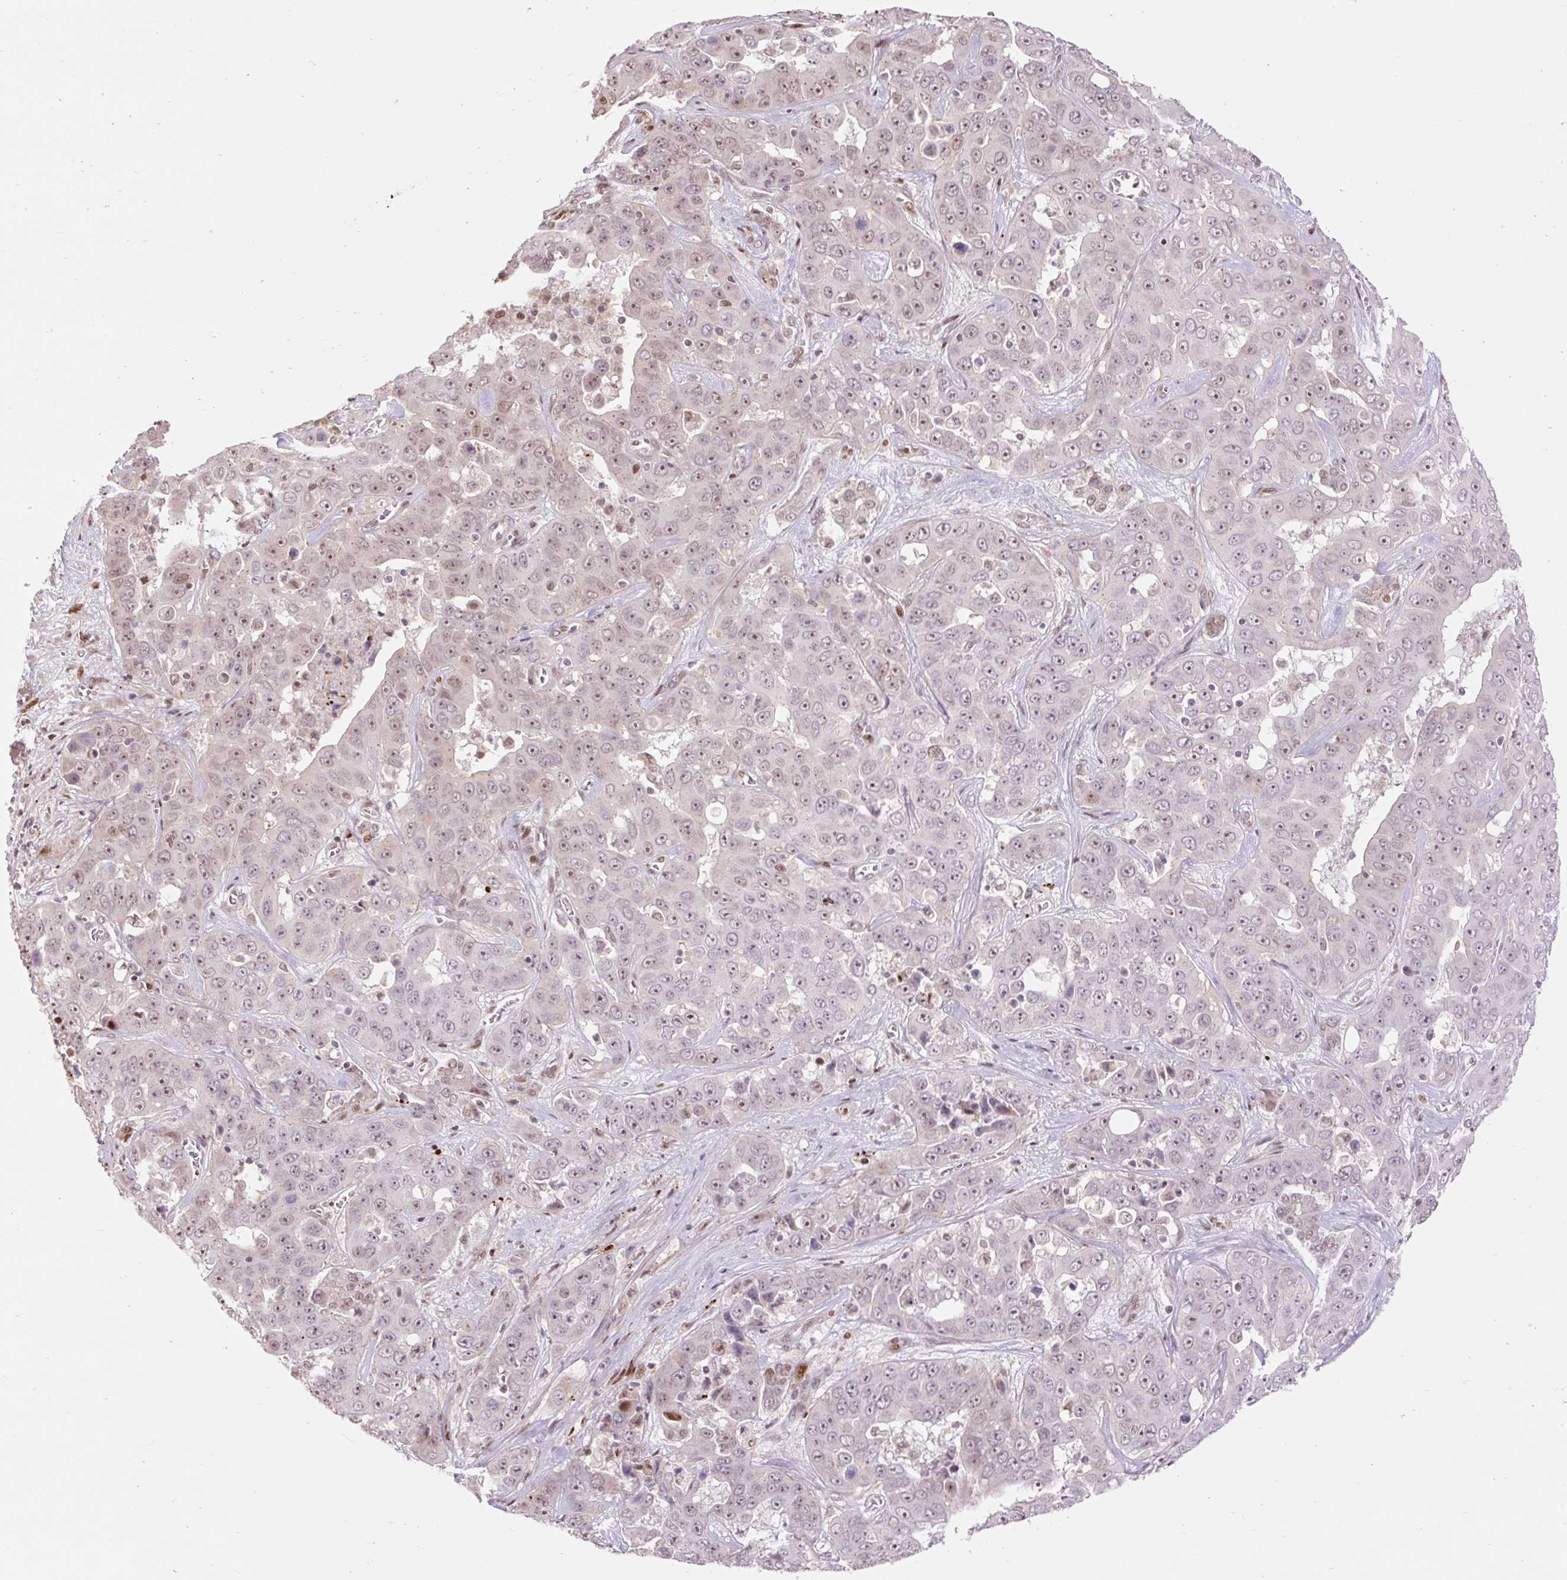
{"staining": {"intensity": "moderate", "quantity": "25%-75%", "location": "nuclear"}, "tissue": "liver cancer", "cell_type": "Tumor cells", "image_type": "cancer", "snomed": [{"axis": "morphology", "description": "Cholangiocarcinoma"}, {"axis": "topography", "description": "Liver"}], "caption": "Immunohistochemical staining of human cholangiocarcinoma (liver) reveals medium levels of moderate nuclear staining in about 25%-75% of tumor cells. (IHC, brightfield microscopy, high magnification).", "gene": "RIPPLY3", "patient": {"sex": "female", "age": 52}}